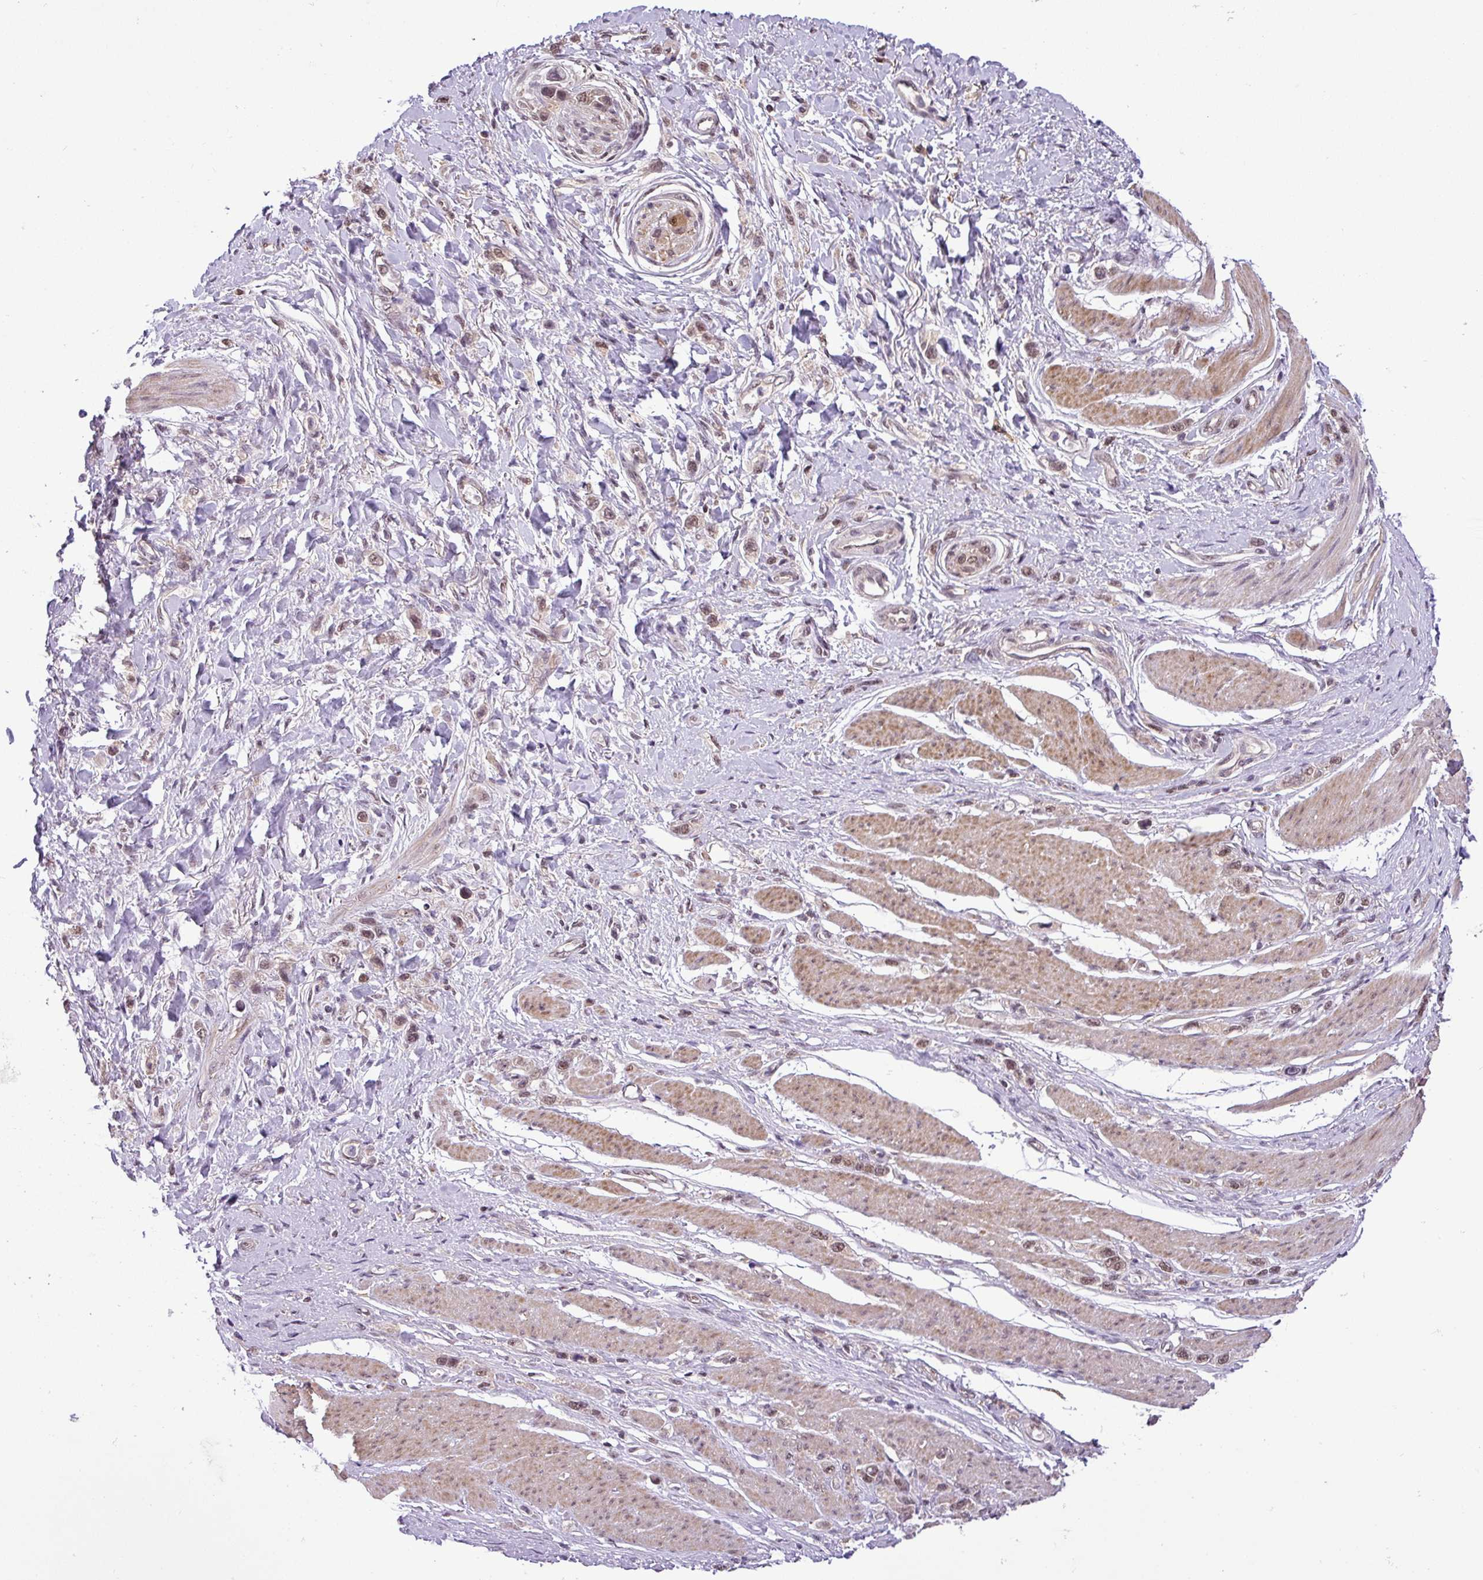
{"staining": {"intensity": "moderate", "quantity": ">75%", "location": "nuclear"}, "tissue": "stomach cancer", "cell_type": "Tumor cells", "image_type": "cancer", "snomed": [{"axis": "morphology", "description": "Adenocarcinoma, NOS"}, {"axis": "topography", "description": "Stomach"}], "caption": "Stomach cancer stained with a protein marker displays moderate staining in tumor cells.", "gene": "MFHAS1", "patient": {"sex": "female", "age": 65}}